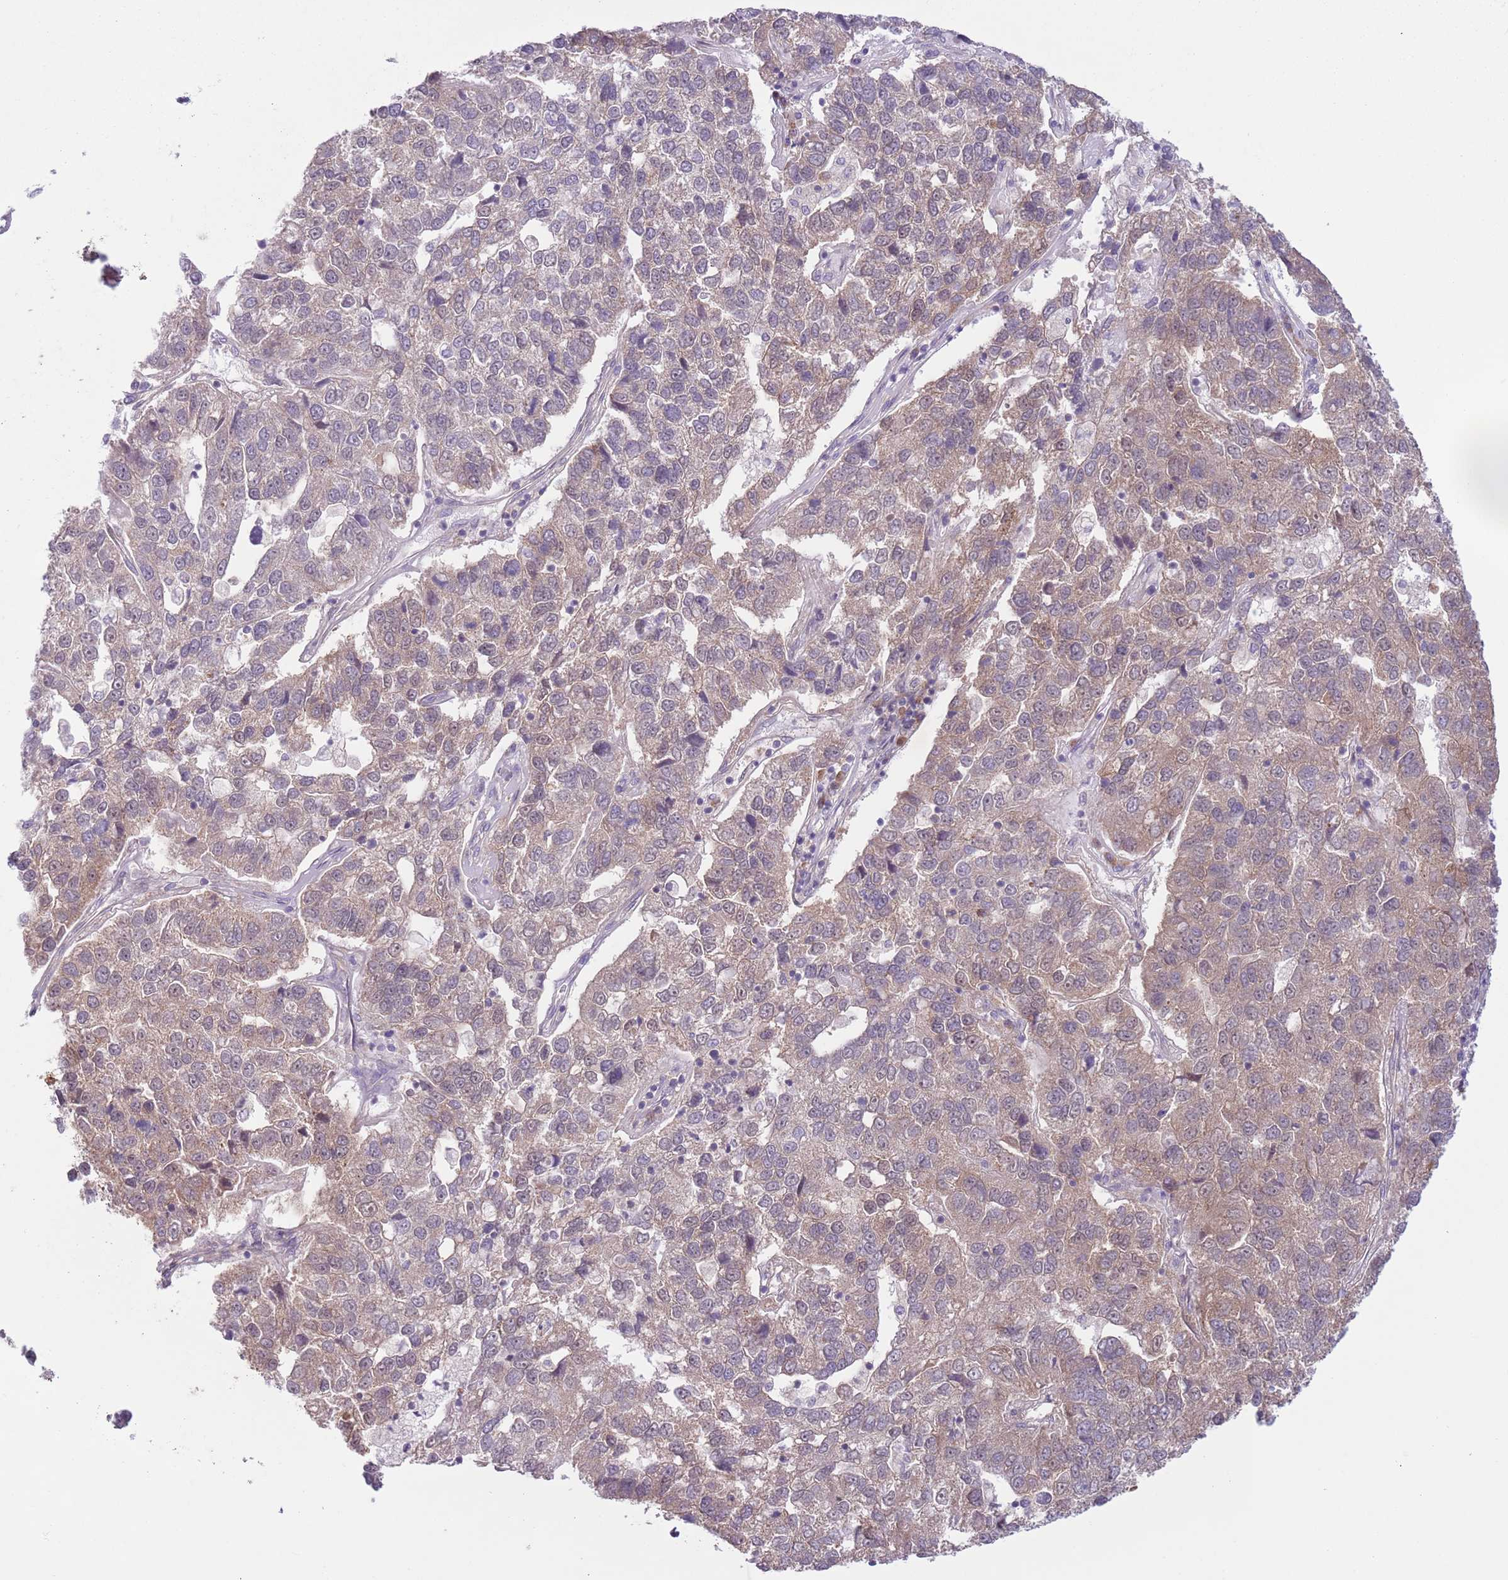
{"staining": {"intensity": "weak", "quantity": "<25%", "location": "cytoplasmic/membranous"}, "tissue": "pancreatic cancer", "cell_type": "Tumor cells", "image_type": "cancer", "snomed": [{"axis": "morphology", "description": "Adenocarcinoma, NOS"}, {"axis": "topography", "description": "Pancreas"}], "caption": "Pancreatic cancer stained for a protein using immunohistochemistry exhibits no expression tumor cells.", "gene": "COPE", "patient": {"sex": "female", "age": 61}}